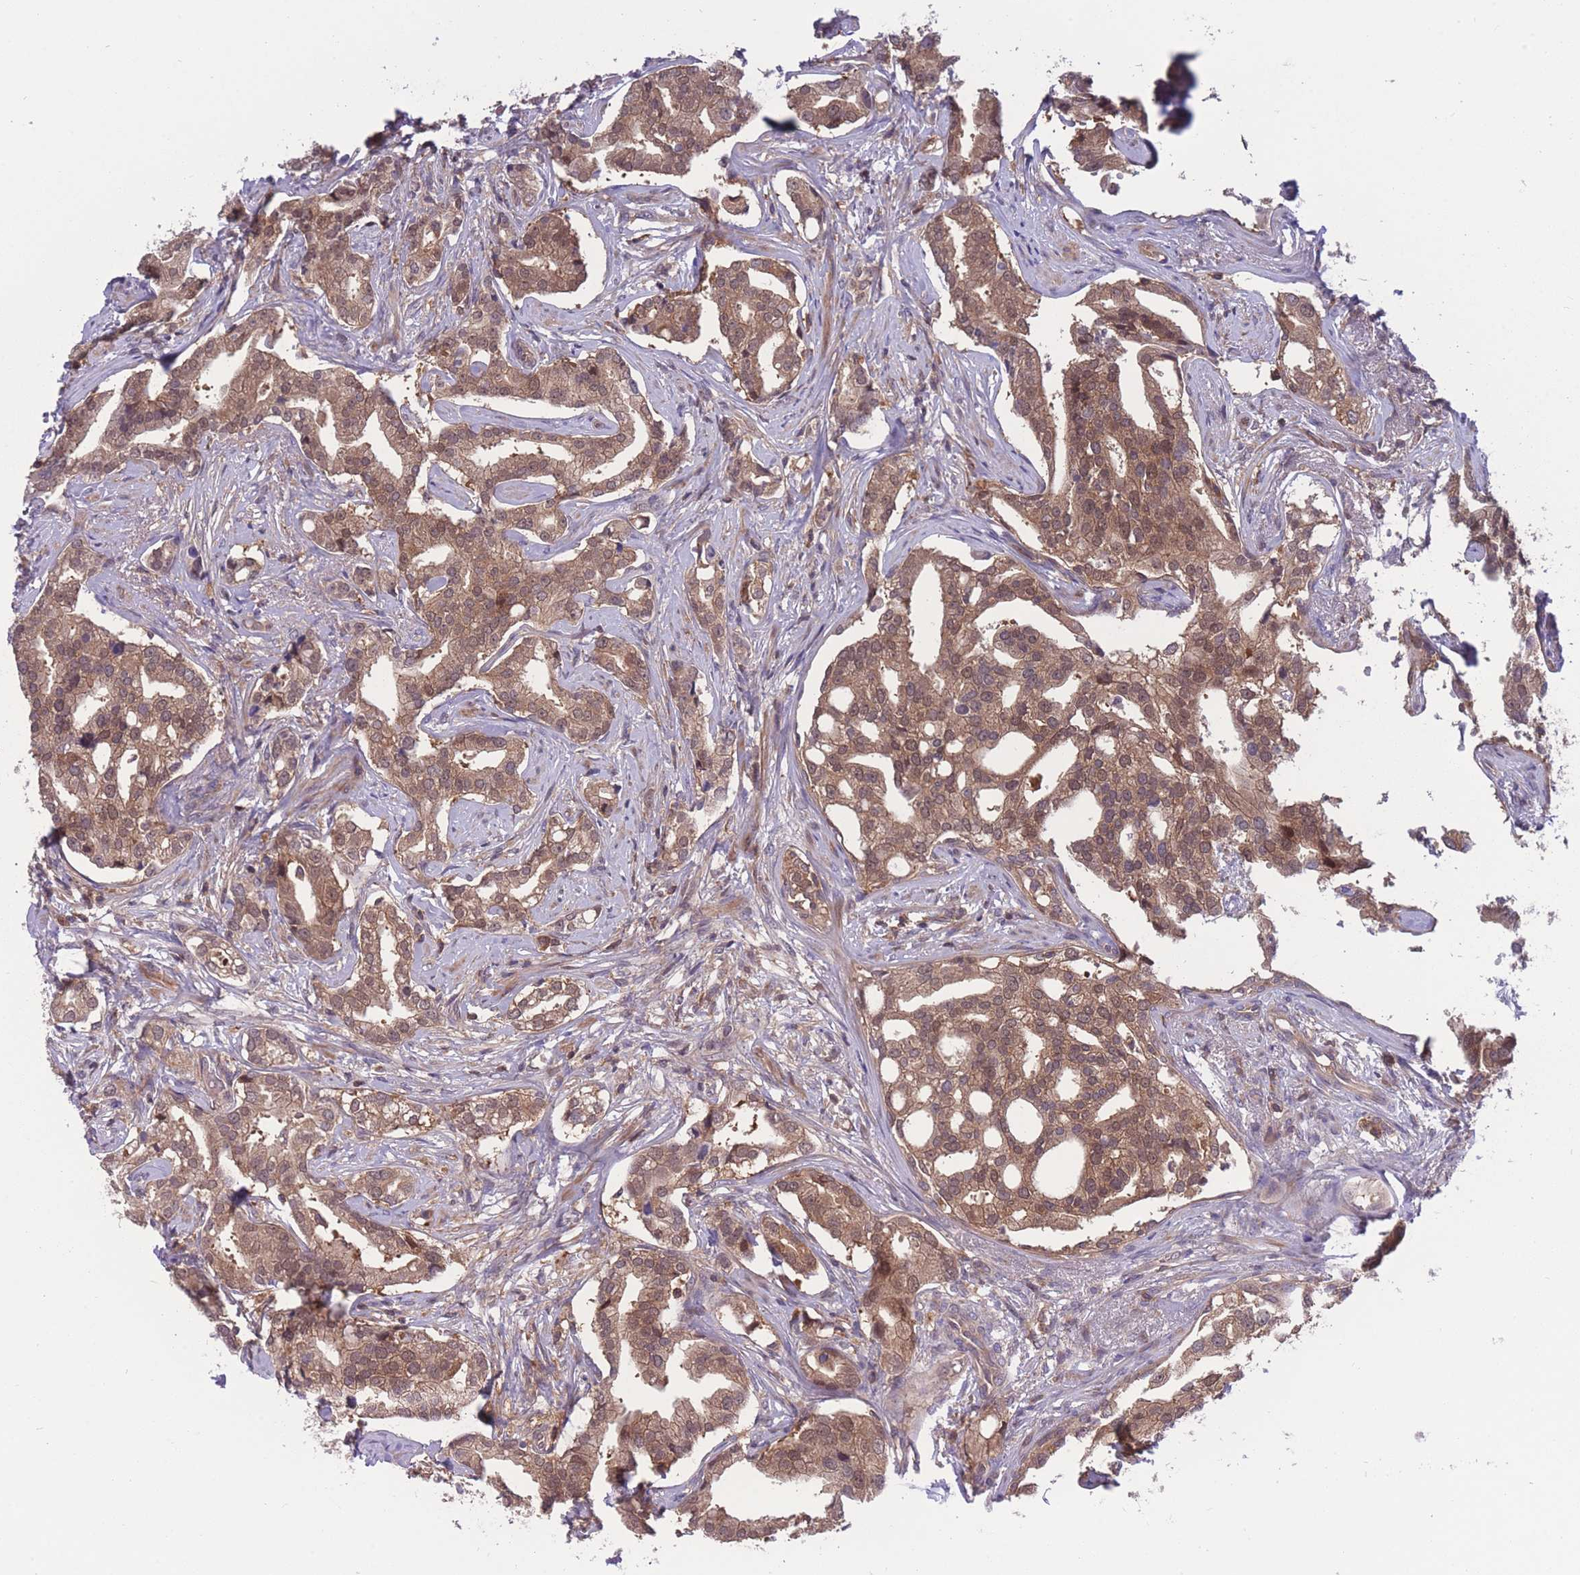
{"staining": {"intensity": "moderate", "quantity": ">75%", "location": "cytoplasmic/membranous"}, "tissue": "prostate cancer", "cell_type": "Tumor cells", "image_type": "cancer", "snomed": [{"axis": "morphology", "description": "Adenocarcinoma, High grade"}, {"axis": "topography", "description": "Prostate"}], "caption": "Protein expression analysis of high-grade adenocarcinoma (prostate) displays moderate cytoplasmic/membranous positivity in approximately >75% of tumor cells.", "gene": "UBE2N", "patient": {"sex": "male", "age": 67}}